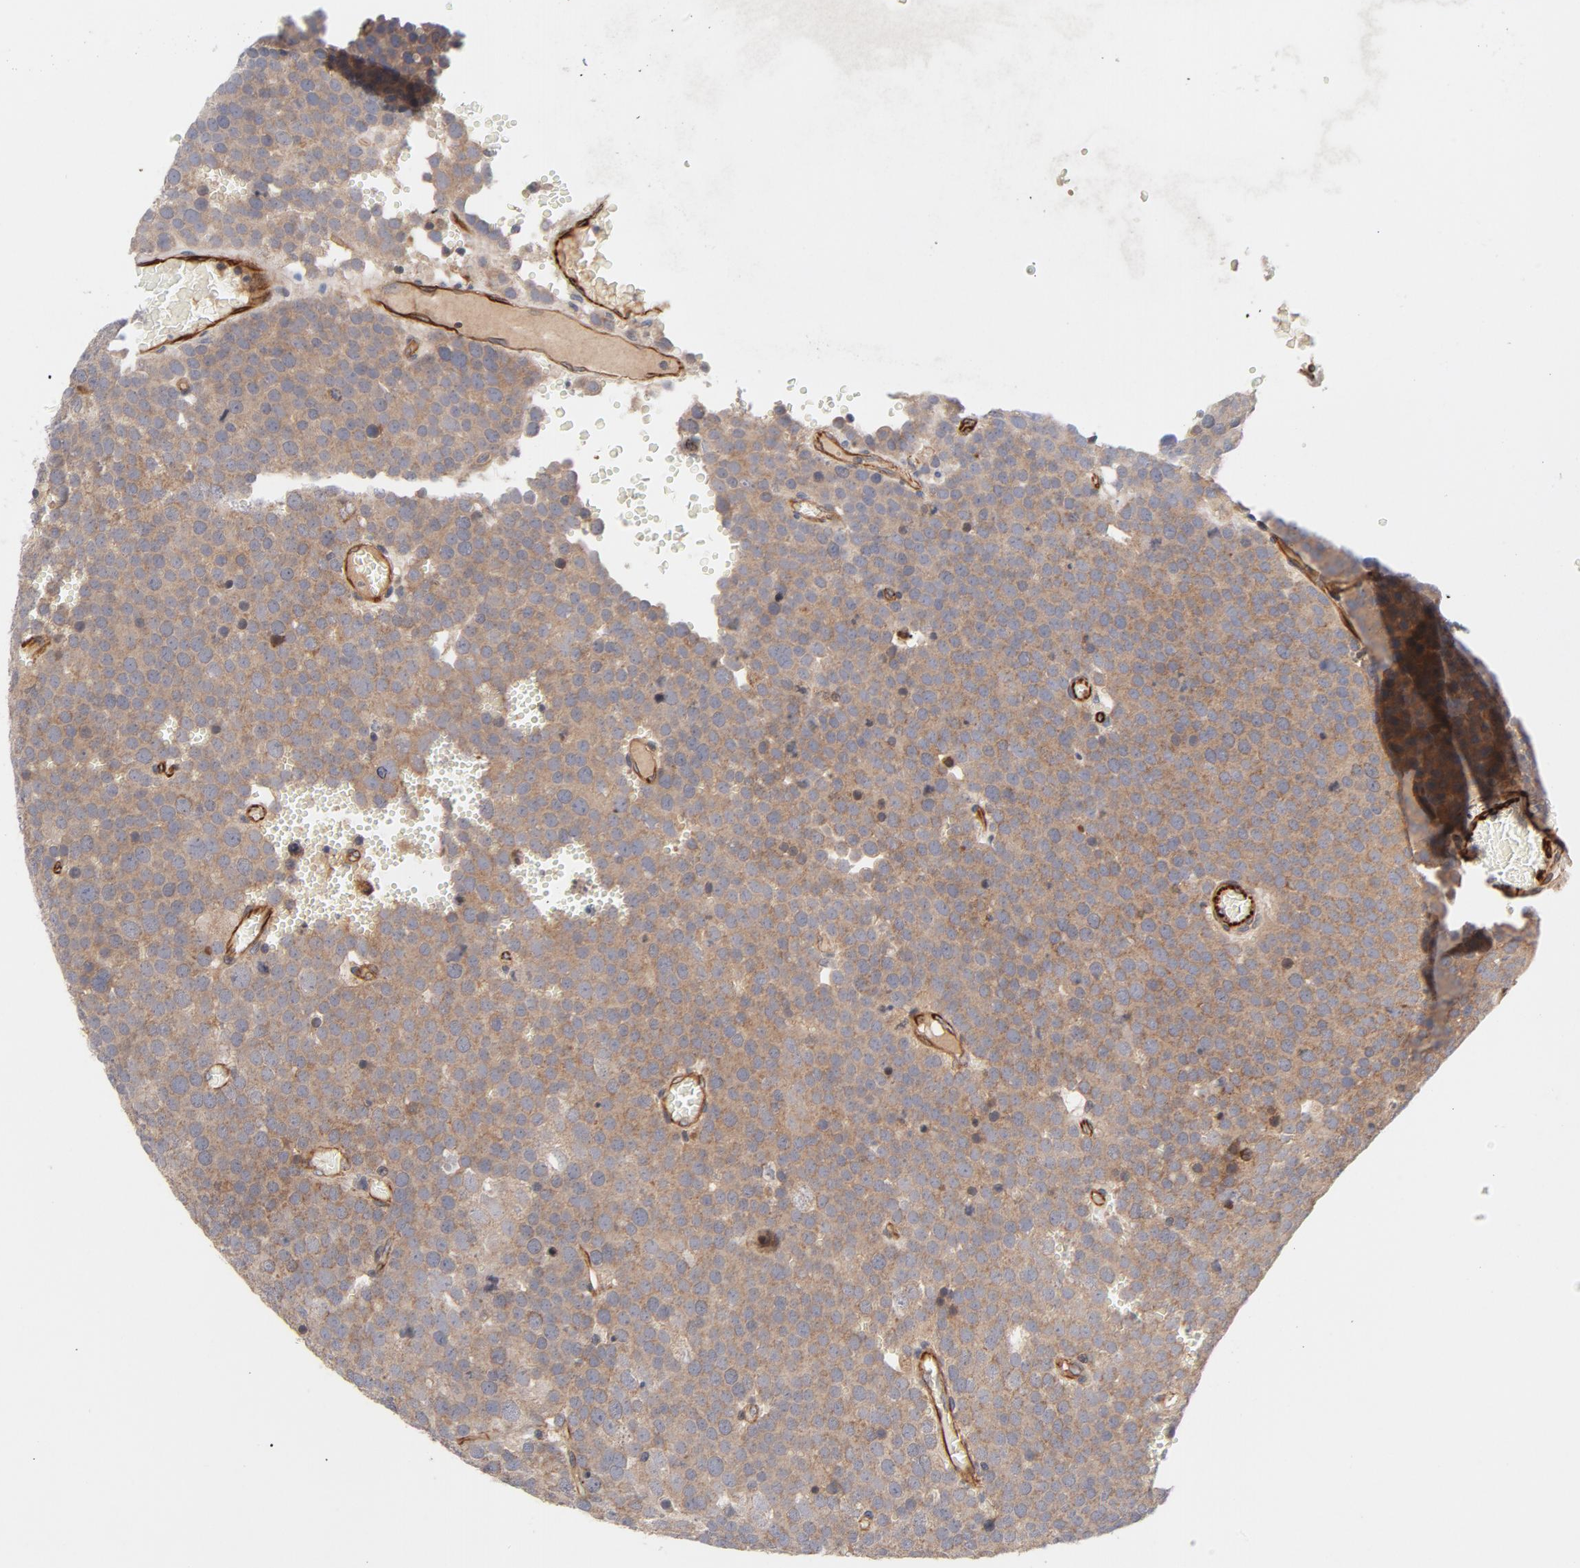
{"staining": {"intensity": "weak", "quantity": ">75%", "location": "cytoplasmic/membranous"}, "tissue": "testis cancer", "cell_type": "Tumor cells", "image_type": "cancer", "snomed": [{"axis": "morphology", "description": "Seminoma, NOS"}, {"axis": "topography", "description": "Testis"}], "caption": "Weak cytoplasmic/membranous positivity is seen in approximately >75% of tumor cells in testis cancer.", "gene": "DNAAF2", "patient": {"sex": "male", "age": 71}}